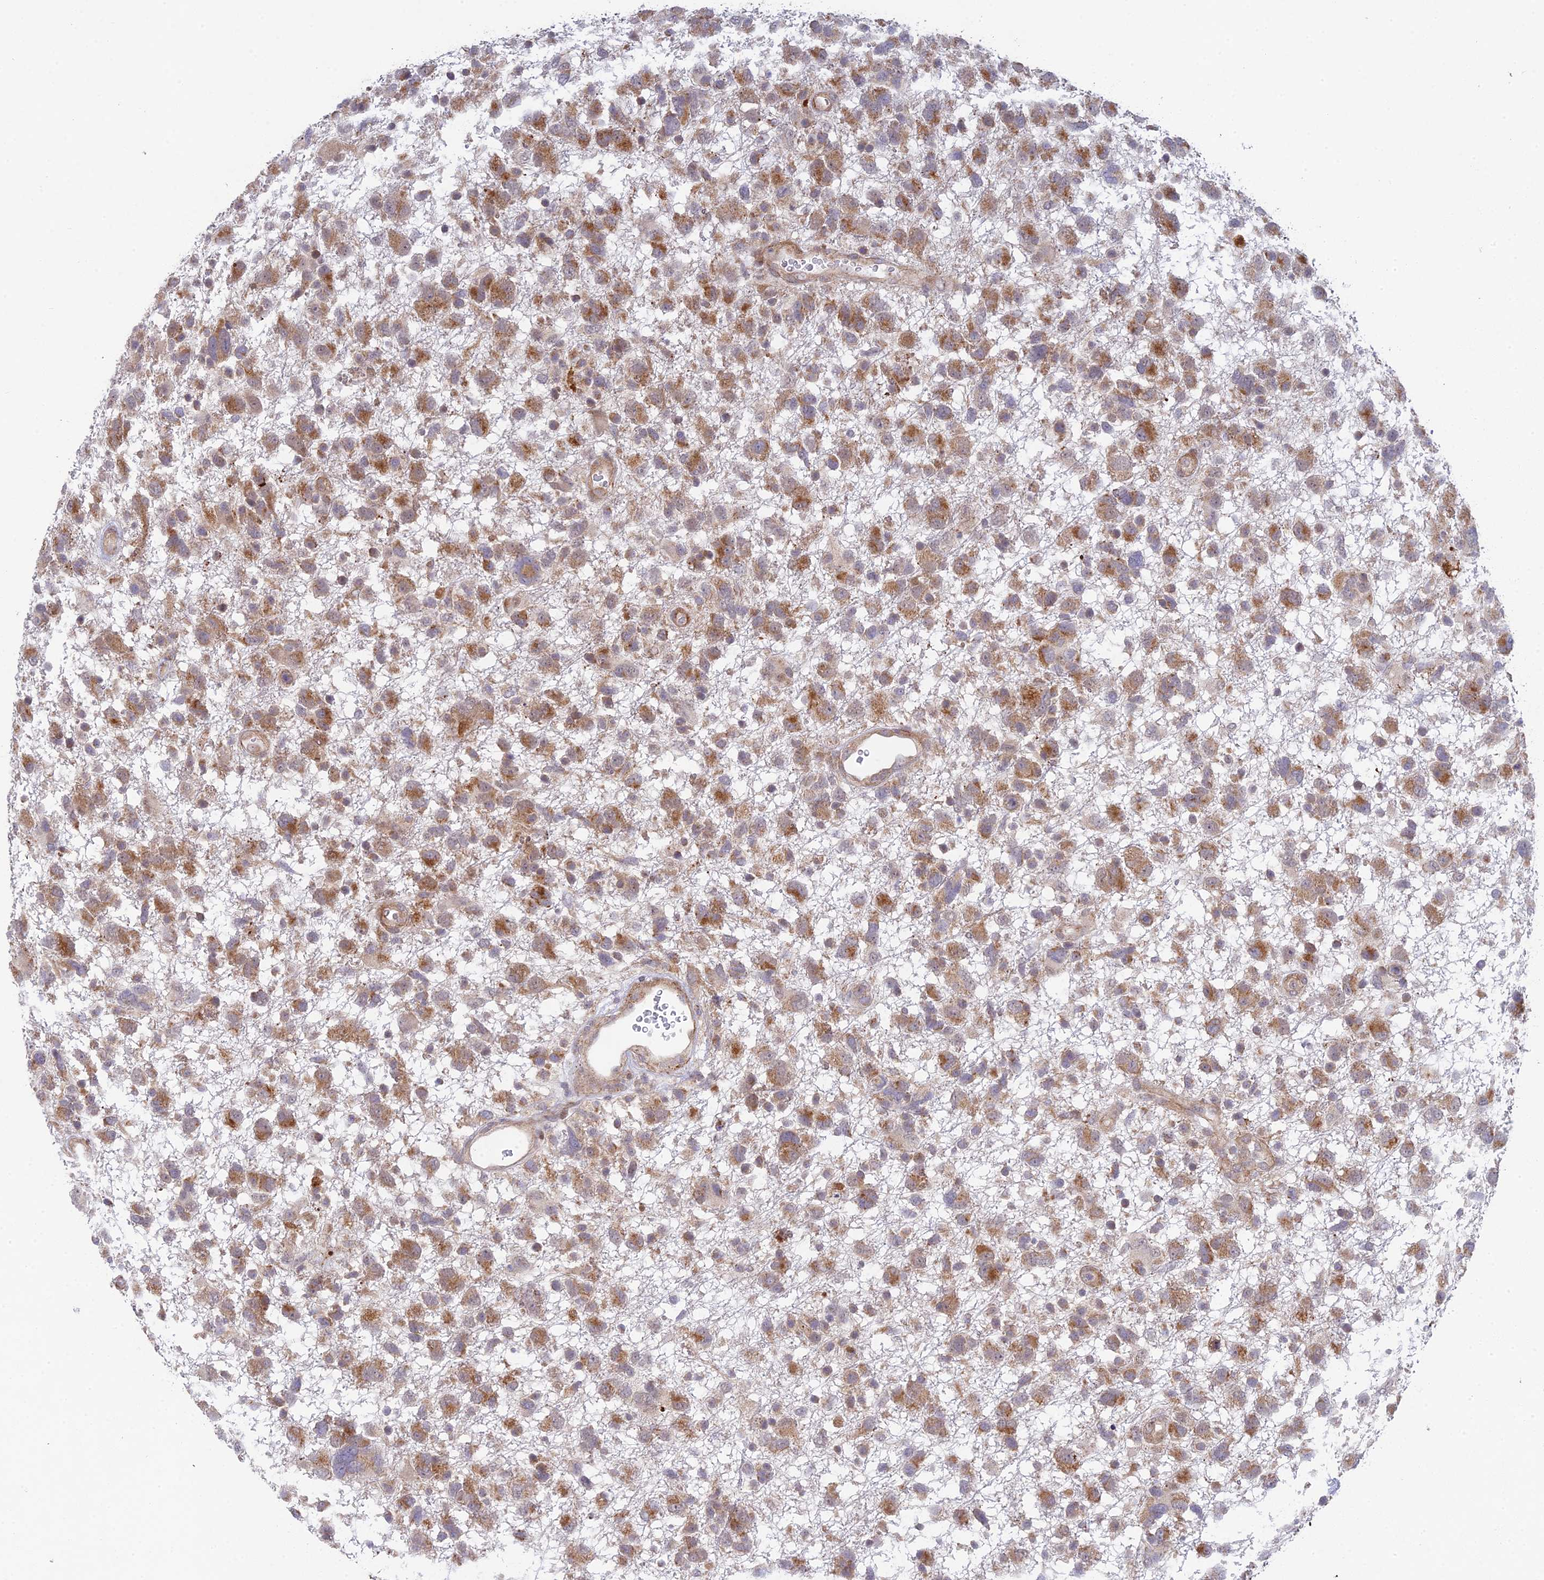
{"staining": {"intensity": "moderate", "quantity": ">75%", "location": "cytoplasmic/membranous"}, "tissue": "glioma", "cell_type": "Tumor cells", "image_type": "cancer", "snomed": [{"axis": "morphology", "description": "Glioma, malignant, High grade"}, {"axis": "topography", "description": "Brain"}], "caption": "Protein analysis of glioma tissue demonstrates moderate cytoplasmic/membranous expression in approximately >75% of tumor cells. (brown staining indicates protein expression, while blue staining denotes nuclei).", "gene": "INCA1", "patient": {"sex": "male", "age": 61}}